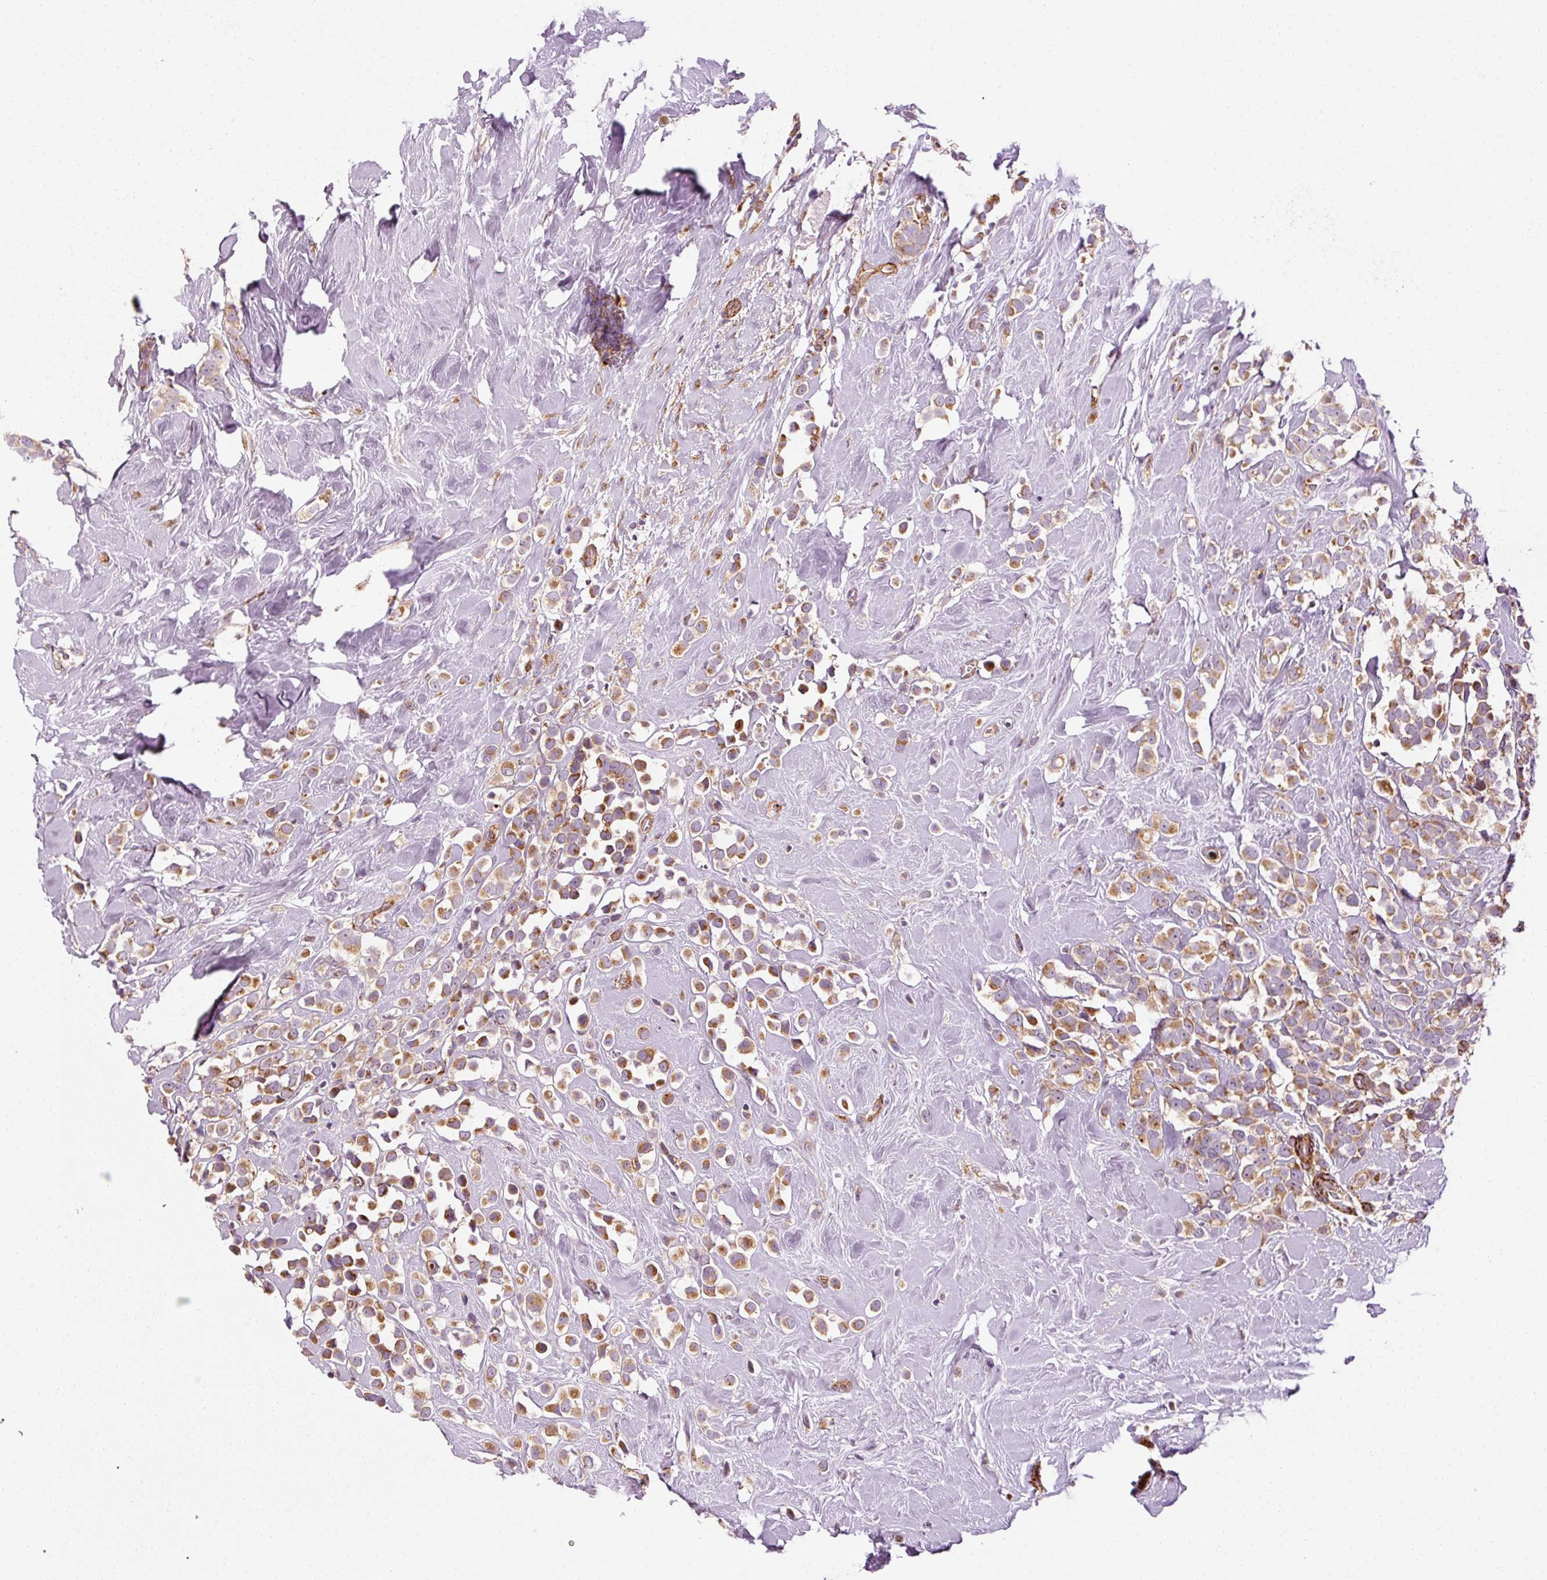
{"staining": {"intensity": "moderate", "quantity": ">75%", "location": "cytoplasmic/membranous"}, "tissue": "breast cancer", "cell_type": "Tumor cells", "image_type": "cancer", "snomed": [{"axis": "morphology", "description": "Duct carcinoma"}, {"axis": "topography", "description": "Breast"}], "caption": "About >75% of tumor cells in human breast infiltrating ductal carcinoma show moderate cytoplasmic/membranous protein expression as visualized by brown immunohistochemical staining.", "gene": "PPP1R14B", "patient": {"sex": "female", "age": 80}}